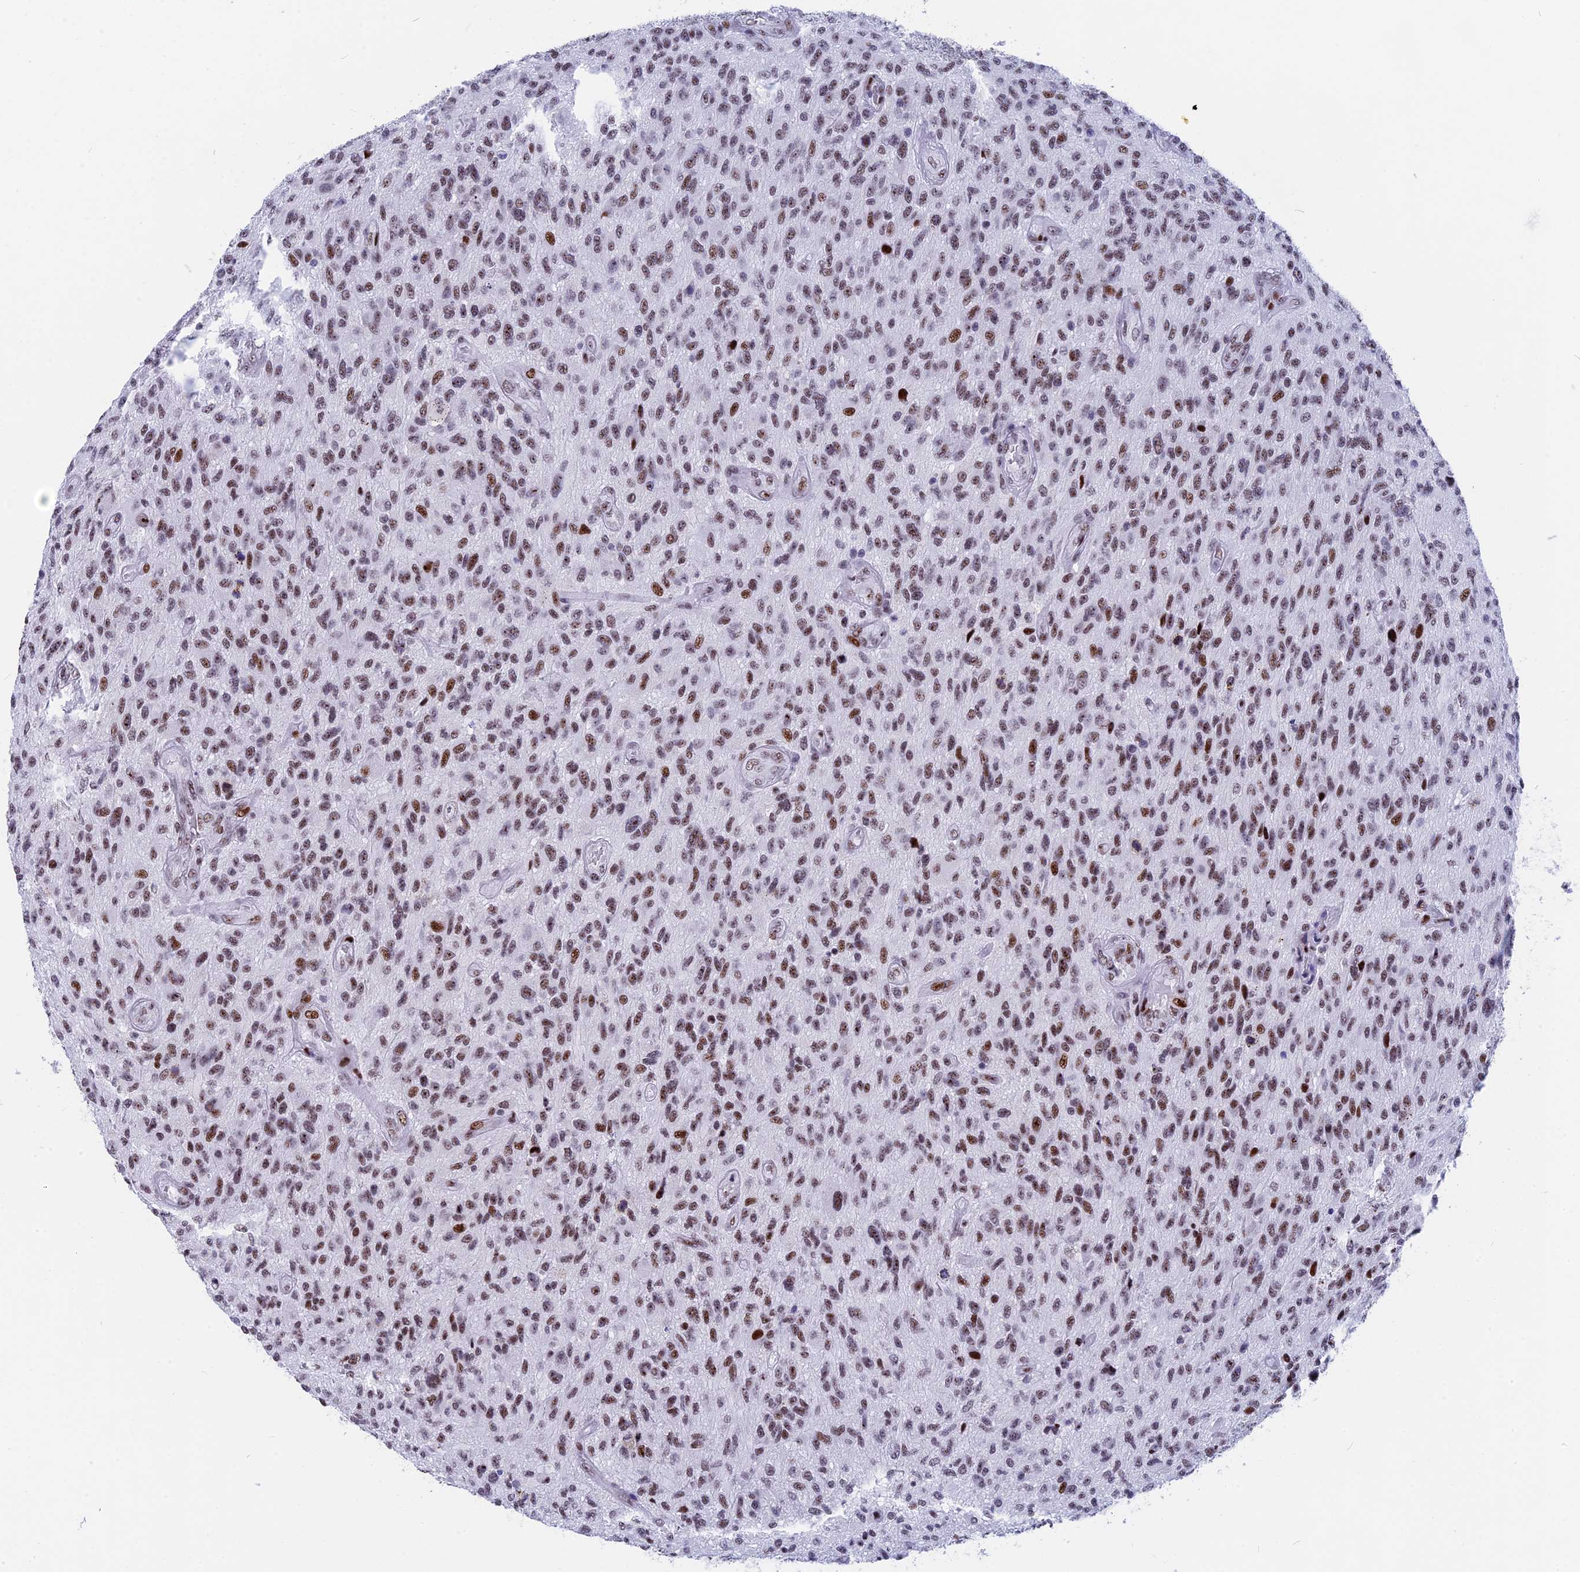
{"staining": {"intensity": "weak", "quantity": ">75%", "location": "nuclear"}, "tissue": "glioma", "cell_type": "Tumor cells", "image_type": "cancer", "snomed": [{"axis": "morphology", "description": "Glioma, malignant, High grade"}, {"axis": "topography", "description": "Brain"}], "caption": "Immunohistochemical staining of human malignant high-grade glioma reveals low levels of weak nuclear staining in approximately >75% of tumor cells.", "gene": "NSA2", "patient": {"sex": "male", "age": 47}}